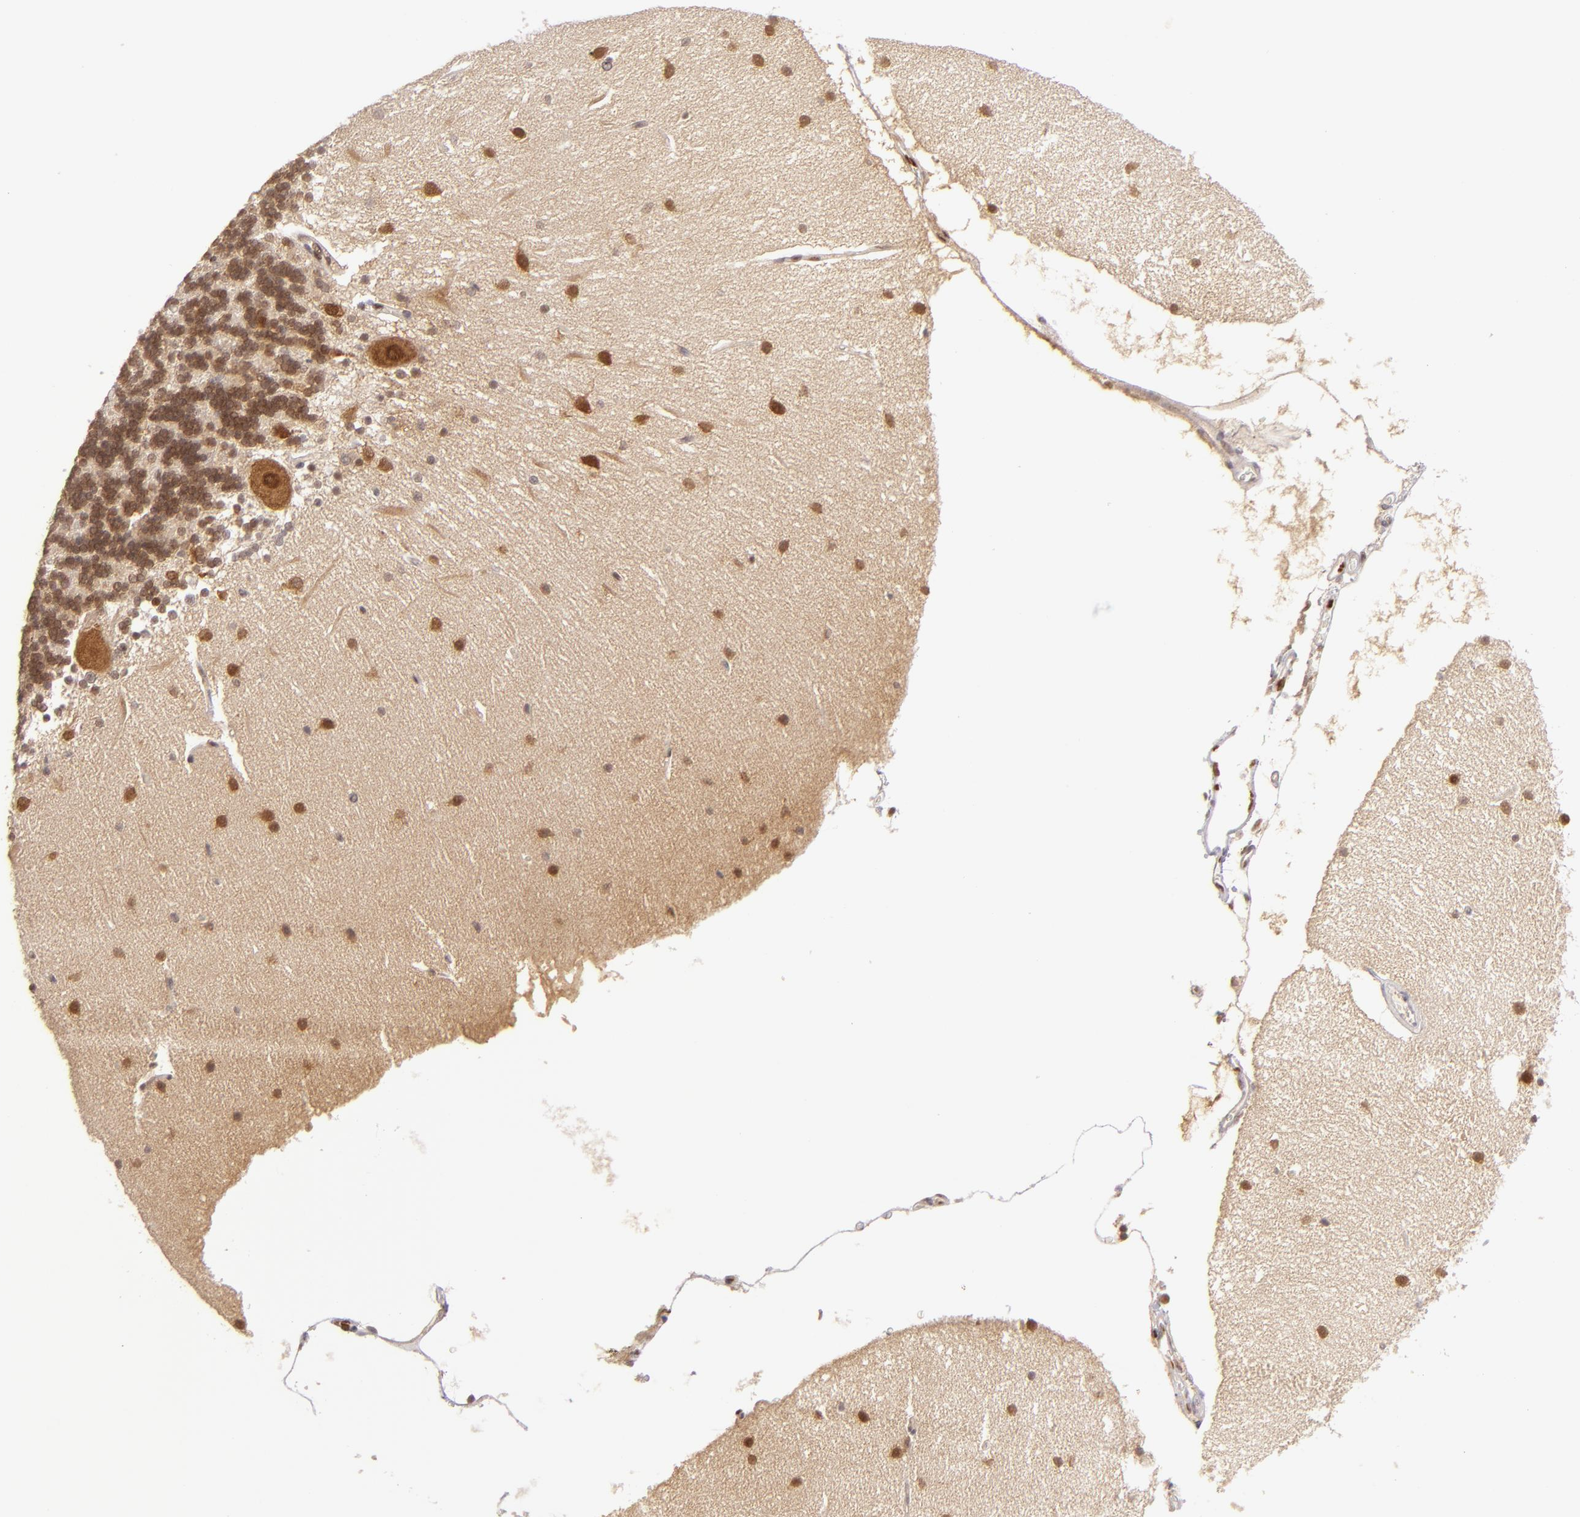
{"staining": {"intensity": "strong", "quantity": ">75%", "location": "cytoplasmic/membranous"}, "tissue": "cerebellum", "cell_type": "Cells in granular layer", "image_type": "normal", "snomed": [{"axis": "morphology", "description": "Normal tissue, NOS"}, {"axis": "topography", "description": "Cerebellum"}], "caption": "Strong cytoplasmic/membranous positivity is seen in about >75% of cells in granular layer in benign cerebellum.", "gene": "PTPN13", "patient": {"sex": "female", "age": 54}}